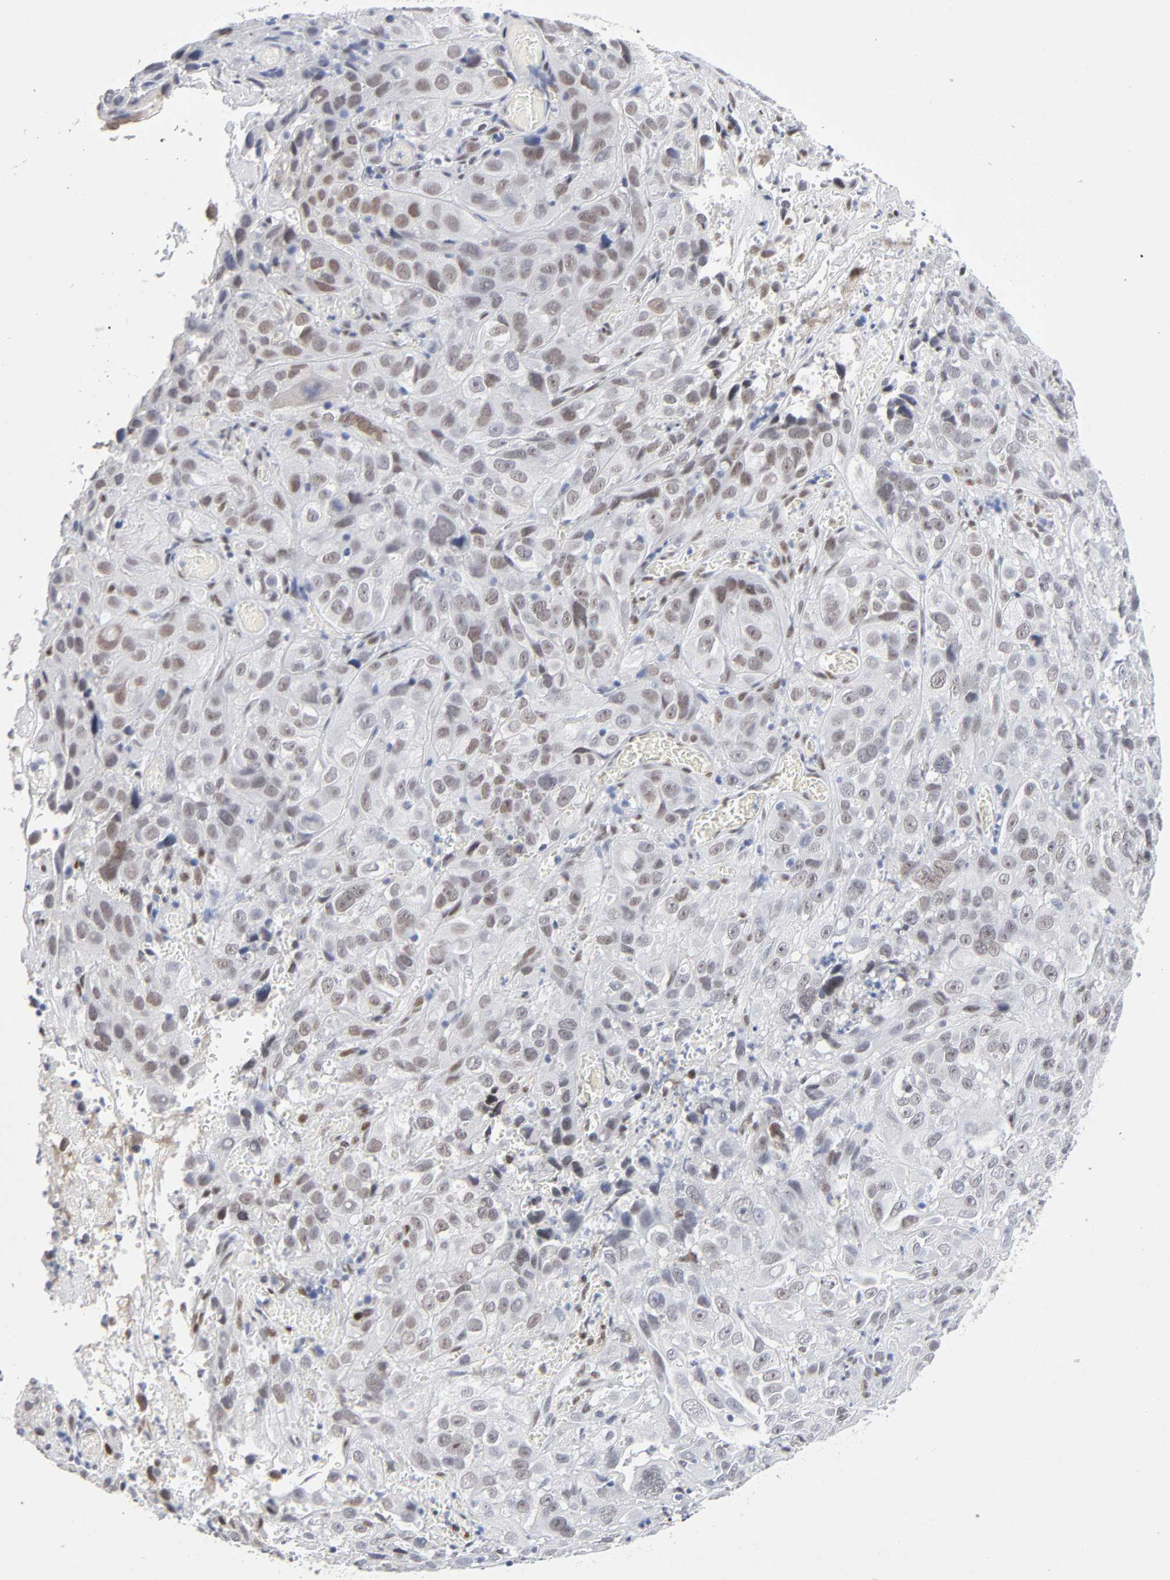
{"staining": {"intensity": "weak", "quantity": ">75%", "location": "nuclear"}, "tissue": "cervical cancer", "cell_type": "Tumor cells", "image_type": "cancer", "snomed": [{"axis": "morphology", "description": "Squamous cell carcinoma, NOS"}, {"axis": "topography", "description": "Cervix"}], "caption": "A brown stain shows weak nuclear expression of a protein in cervical cancer (squamous cell carcinoma) tumor cells.", "gene": "NFIC", "patient": {"sex": "female", "age": 32}}